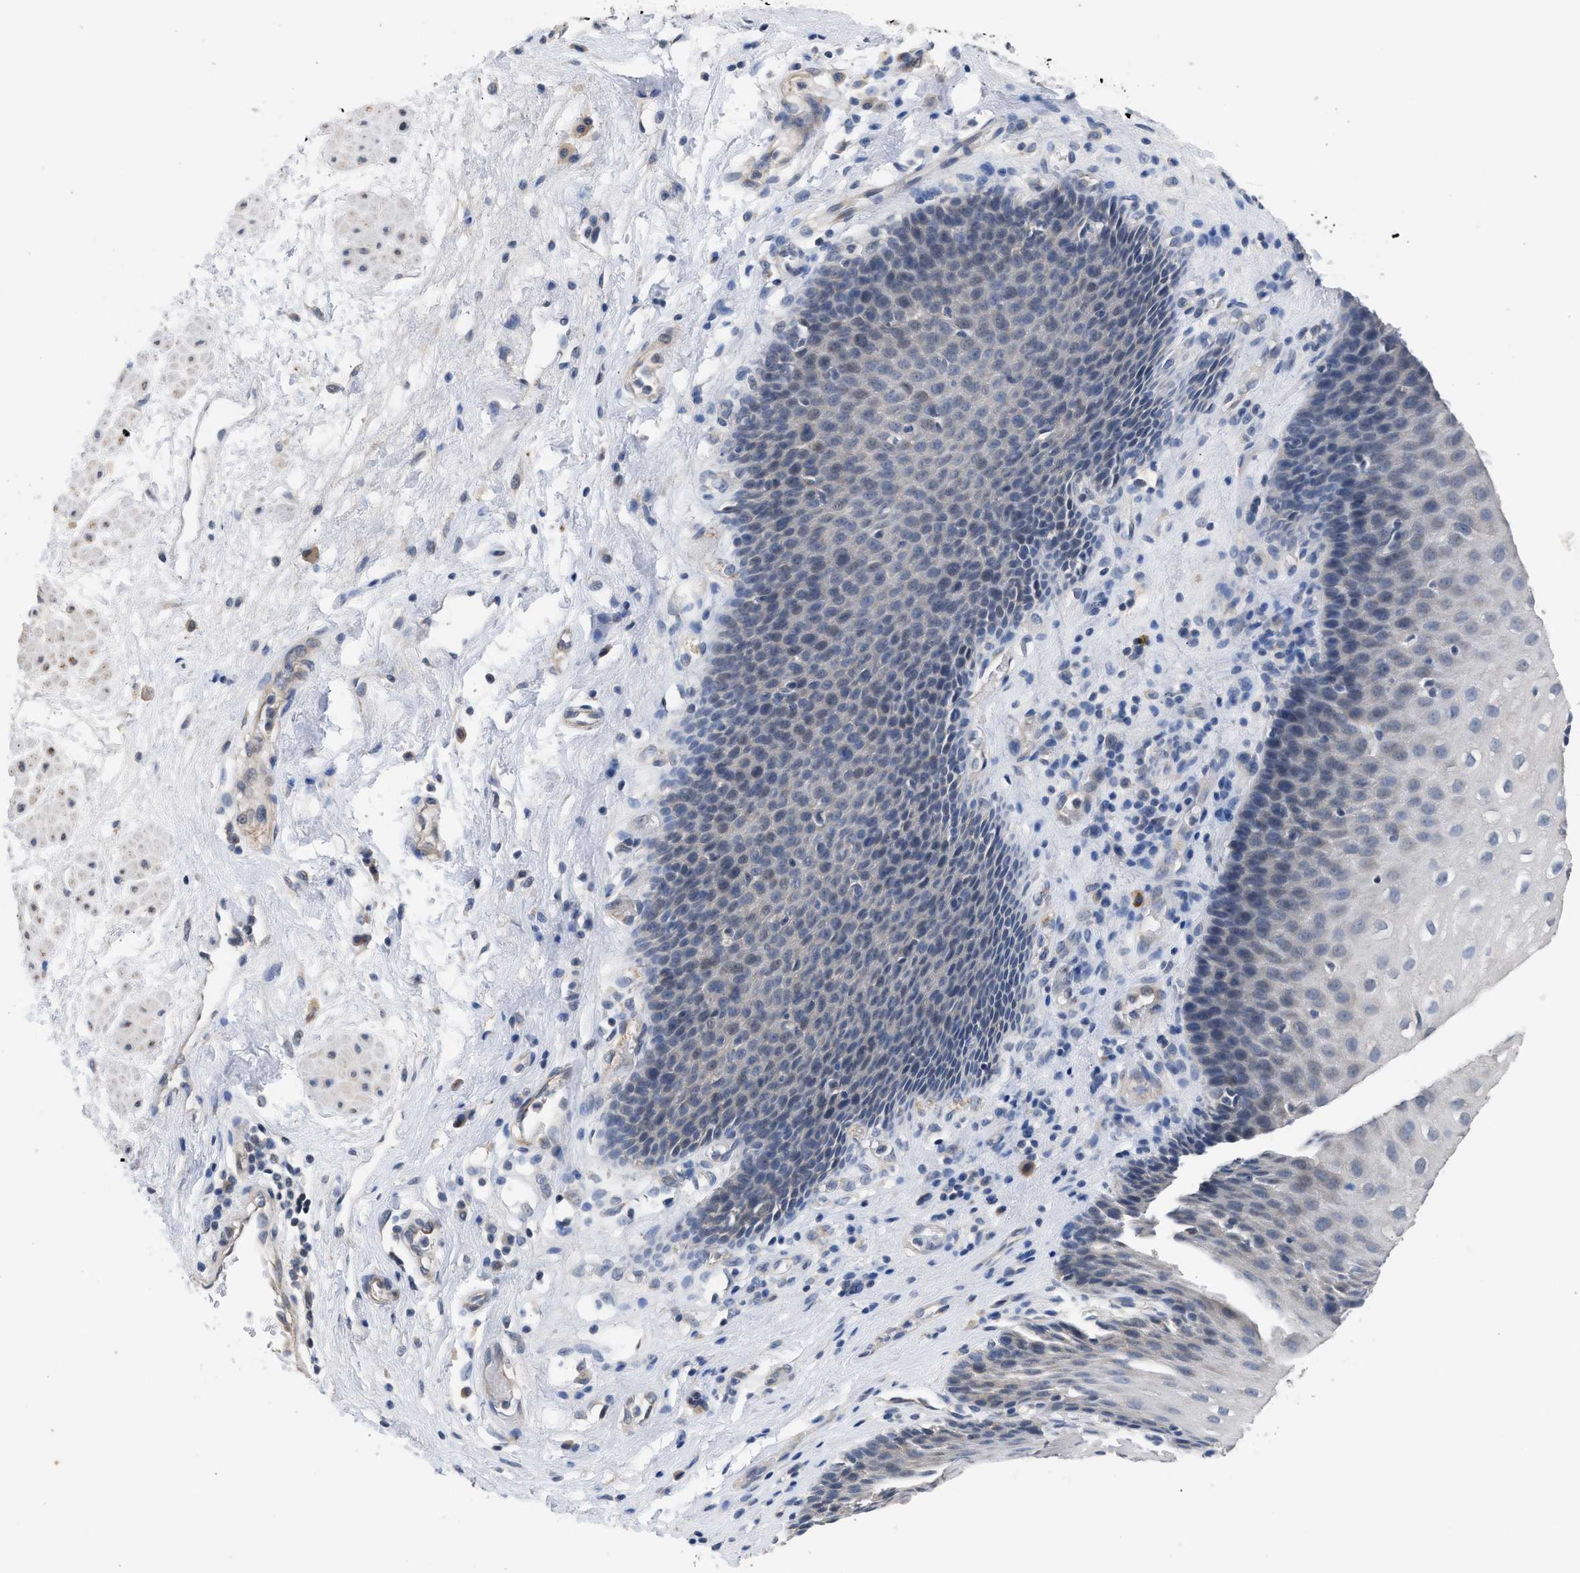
{"staining": {"intensity": "weak", "quantity": "<25%", "location": "cytoplasmic/membranous"}, "tissue": "esophagus", "cell_type": "Squamous epithelial cells", "image_type": "normal", "snomed": [{"axis": "morphology", "description": "Normal tissue, NOS"}, {"axis": "topography", "description": "Esophagus"}], "caption": "The image exhibits no significant expression in squamous epithelial cells of esophagus.", "gene": "CSF3R", "patient": {"sex": "male", "age": 48}}